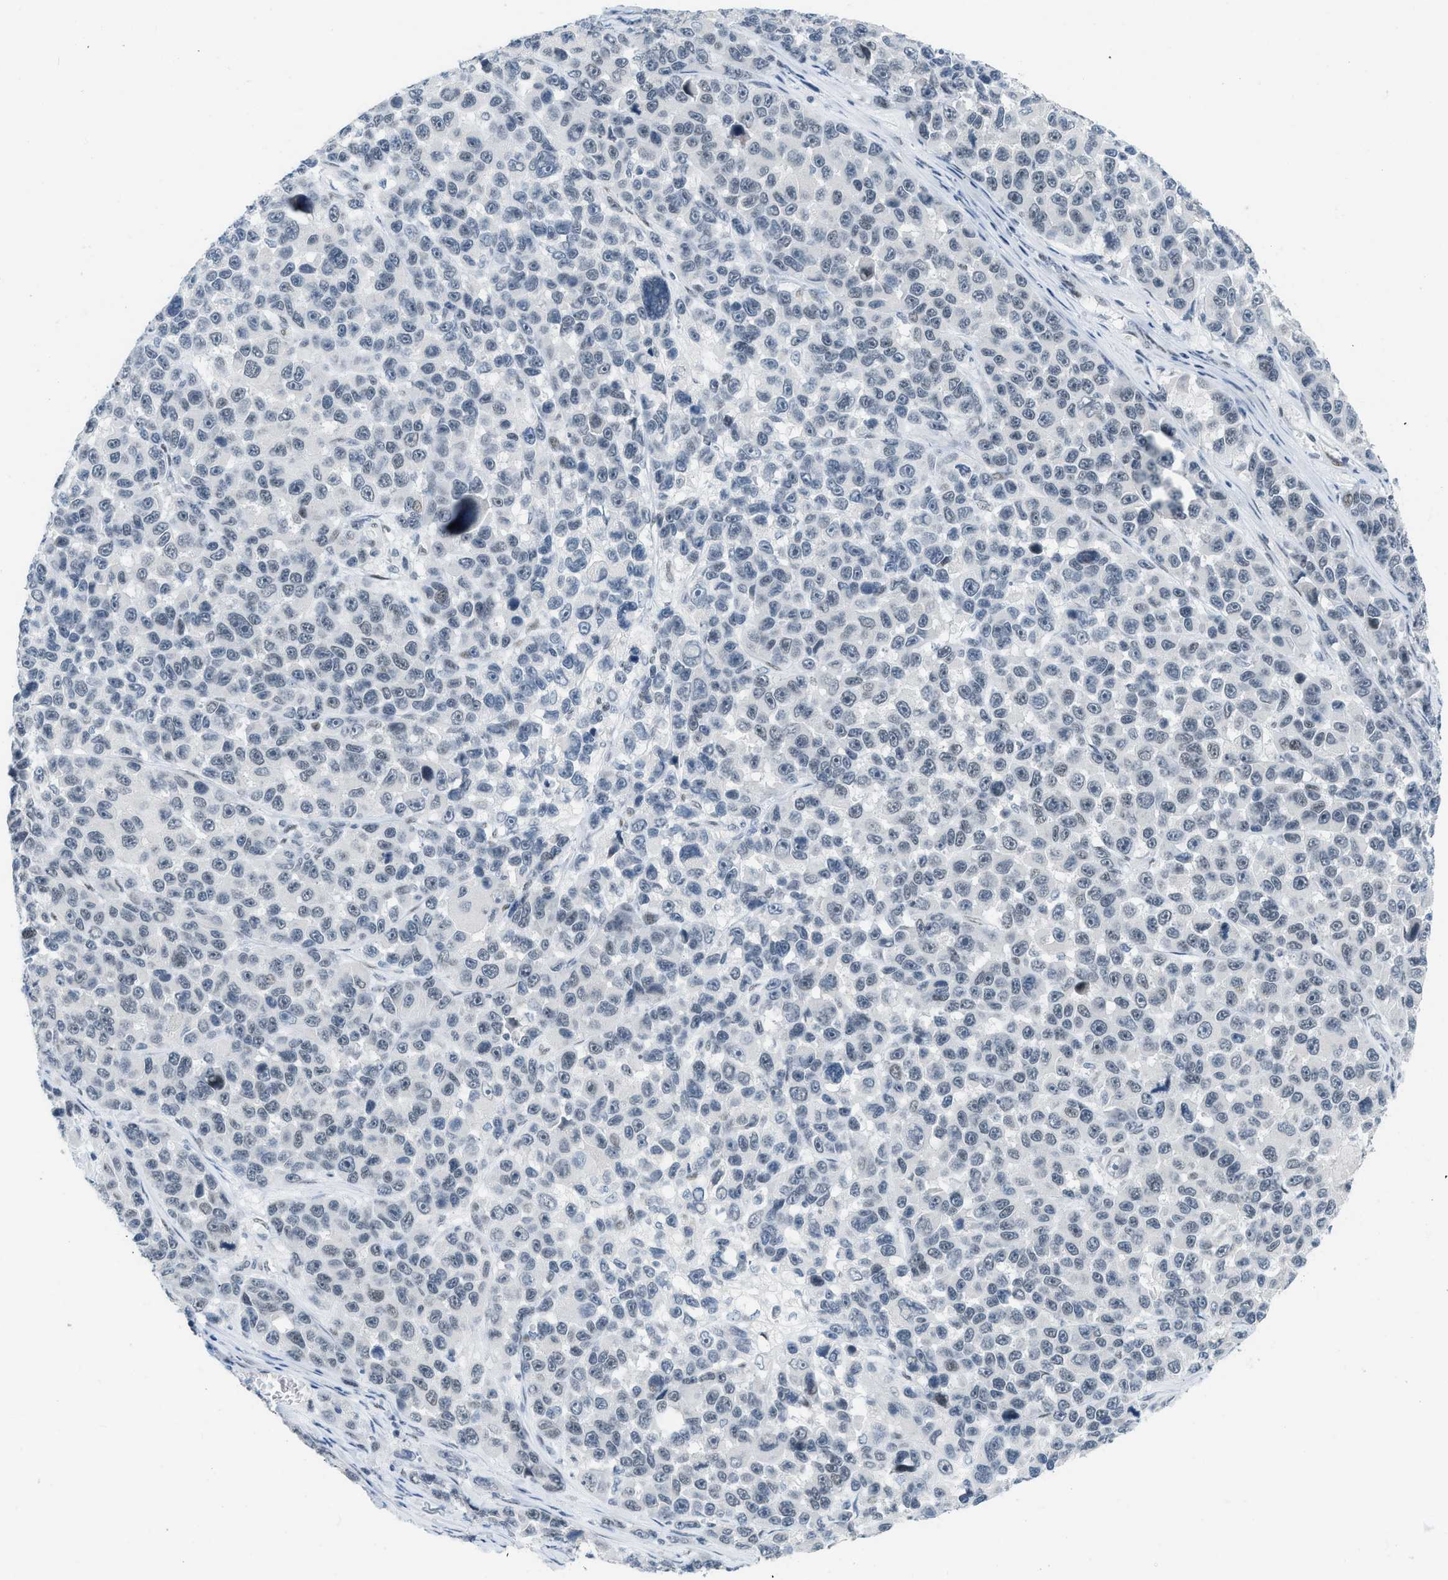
{"staining": {"intensity": "negative", "quantity": "none", "location": "none"}, "tissue": "melanoma", "cell_type": "Tumor cells", "image_type": "cancer", "snomed": [{"axis": "morphology", "description": "Malignant melanoma, NOS"}, {"axis": "topography", "description": "Skin"}], "caption": "Melanoma stained for a protein using IHC exhibits no staining tumor cells.", "gene": "PBX1", "patient": {"sex": "male", "age": 53}}